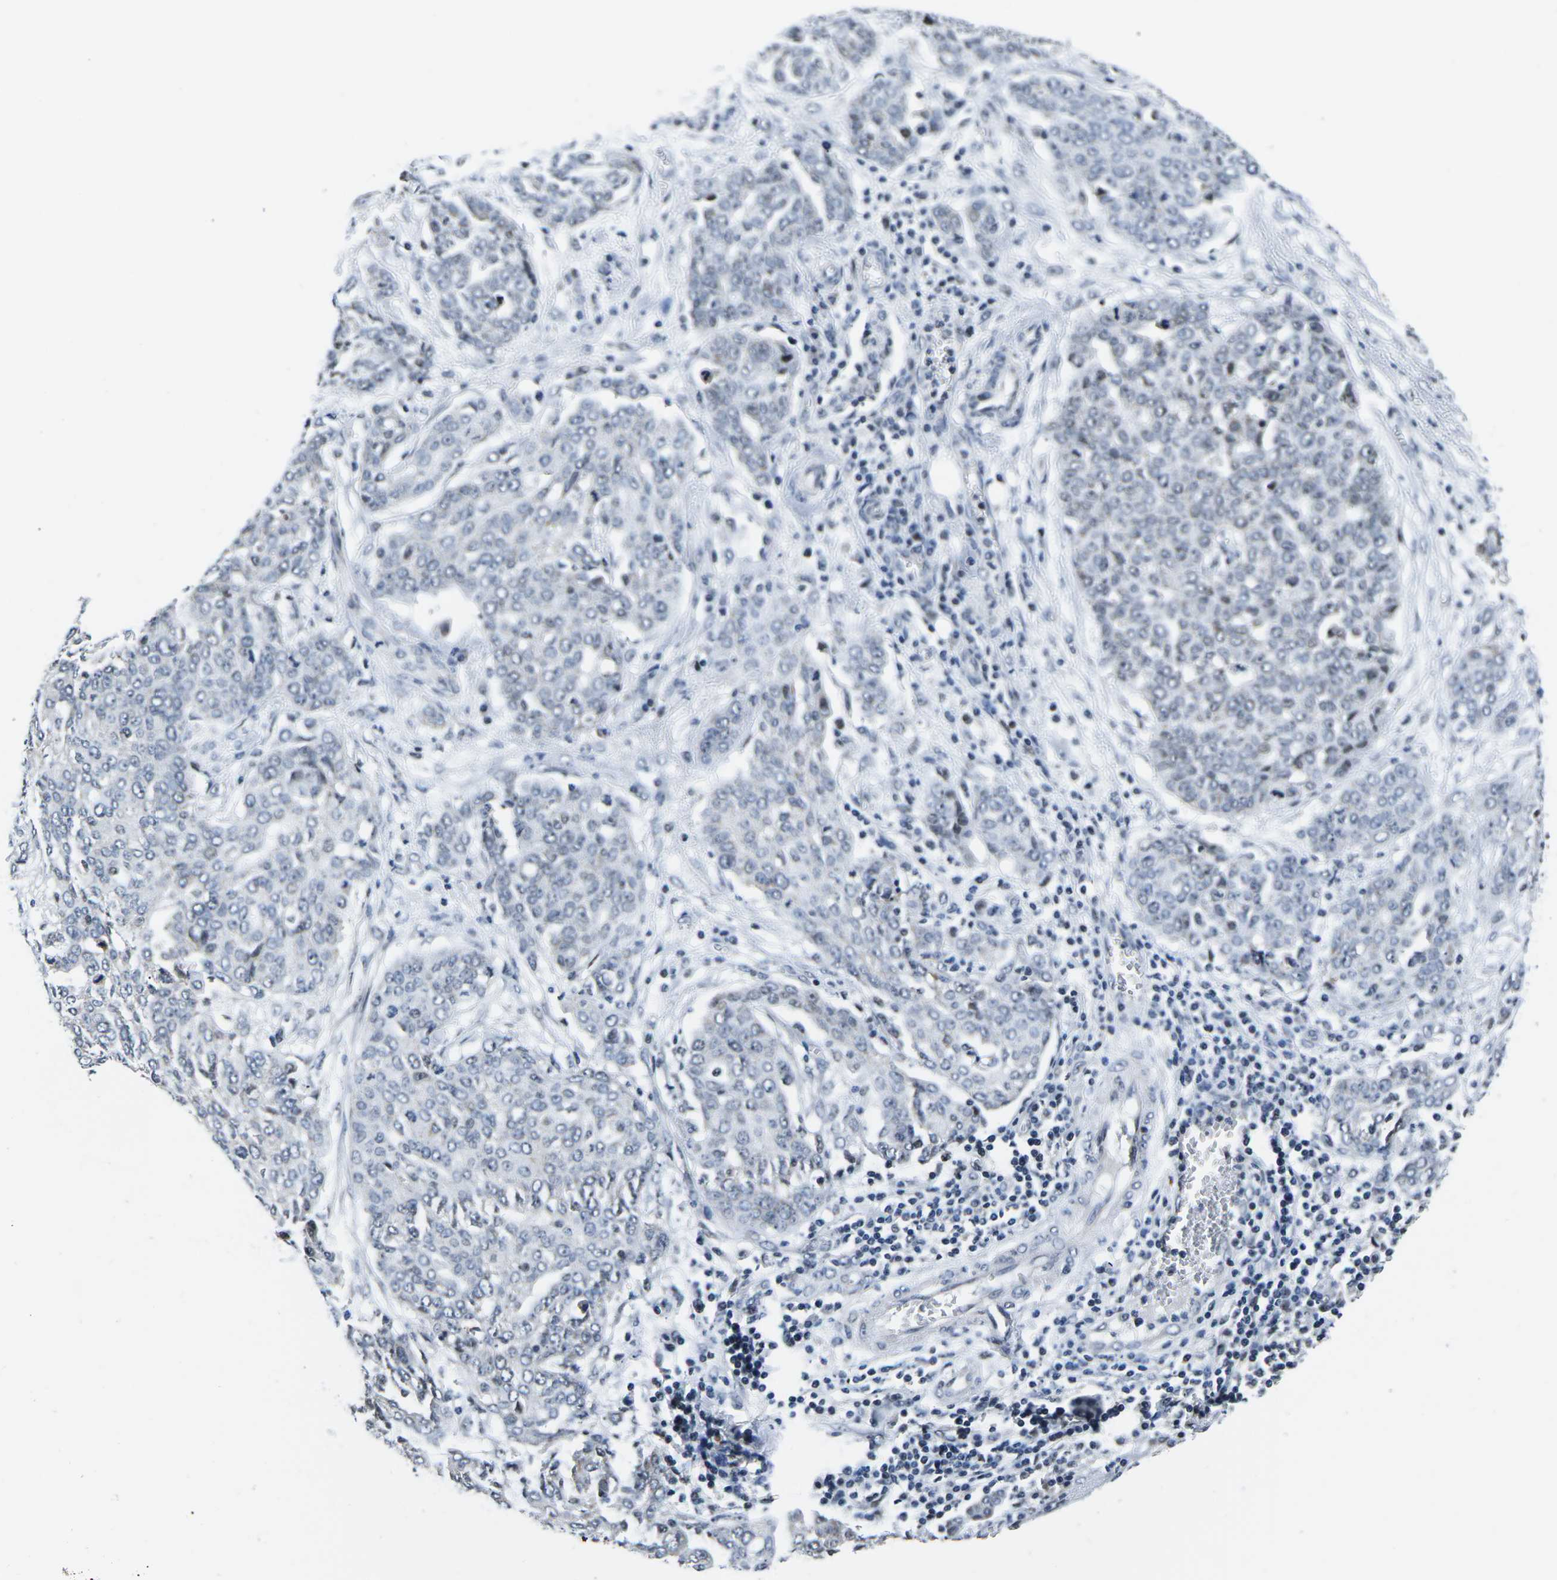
{"staining": {"intensity": "weak", "quantity": "<25%", "location": "nuclear"}, "tissue": "ovarian cancer", "cell_type": "Tumor cells", "image_type": "cancer", "snomed": [{"axis": "morphology", "description": "Cystadenocarcinoma, serous, NOS"}, {"axis": "topography", "description": "Soft tissue"}, {"axis": "topography", "description": "Ovary"}], "caption": "This is an immunohistochemistry (IHC) histopathology image of ovarian cancer (serous cystadenocarcinoma). There is no positivity in tumor cells.", "gene": "CDC73", "patient": {"sex": "female", "age": 57}}